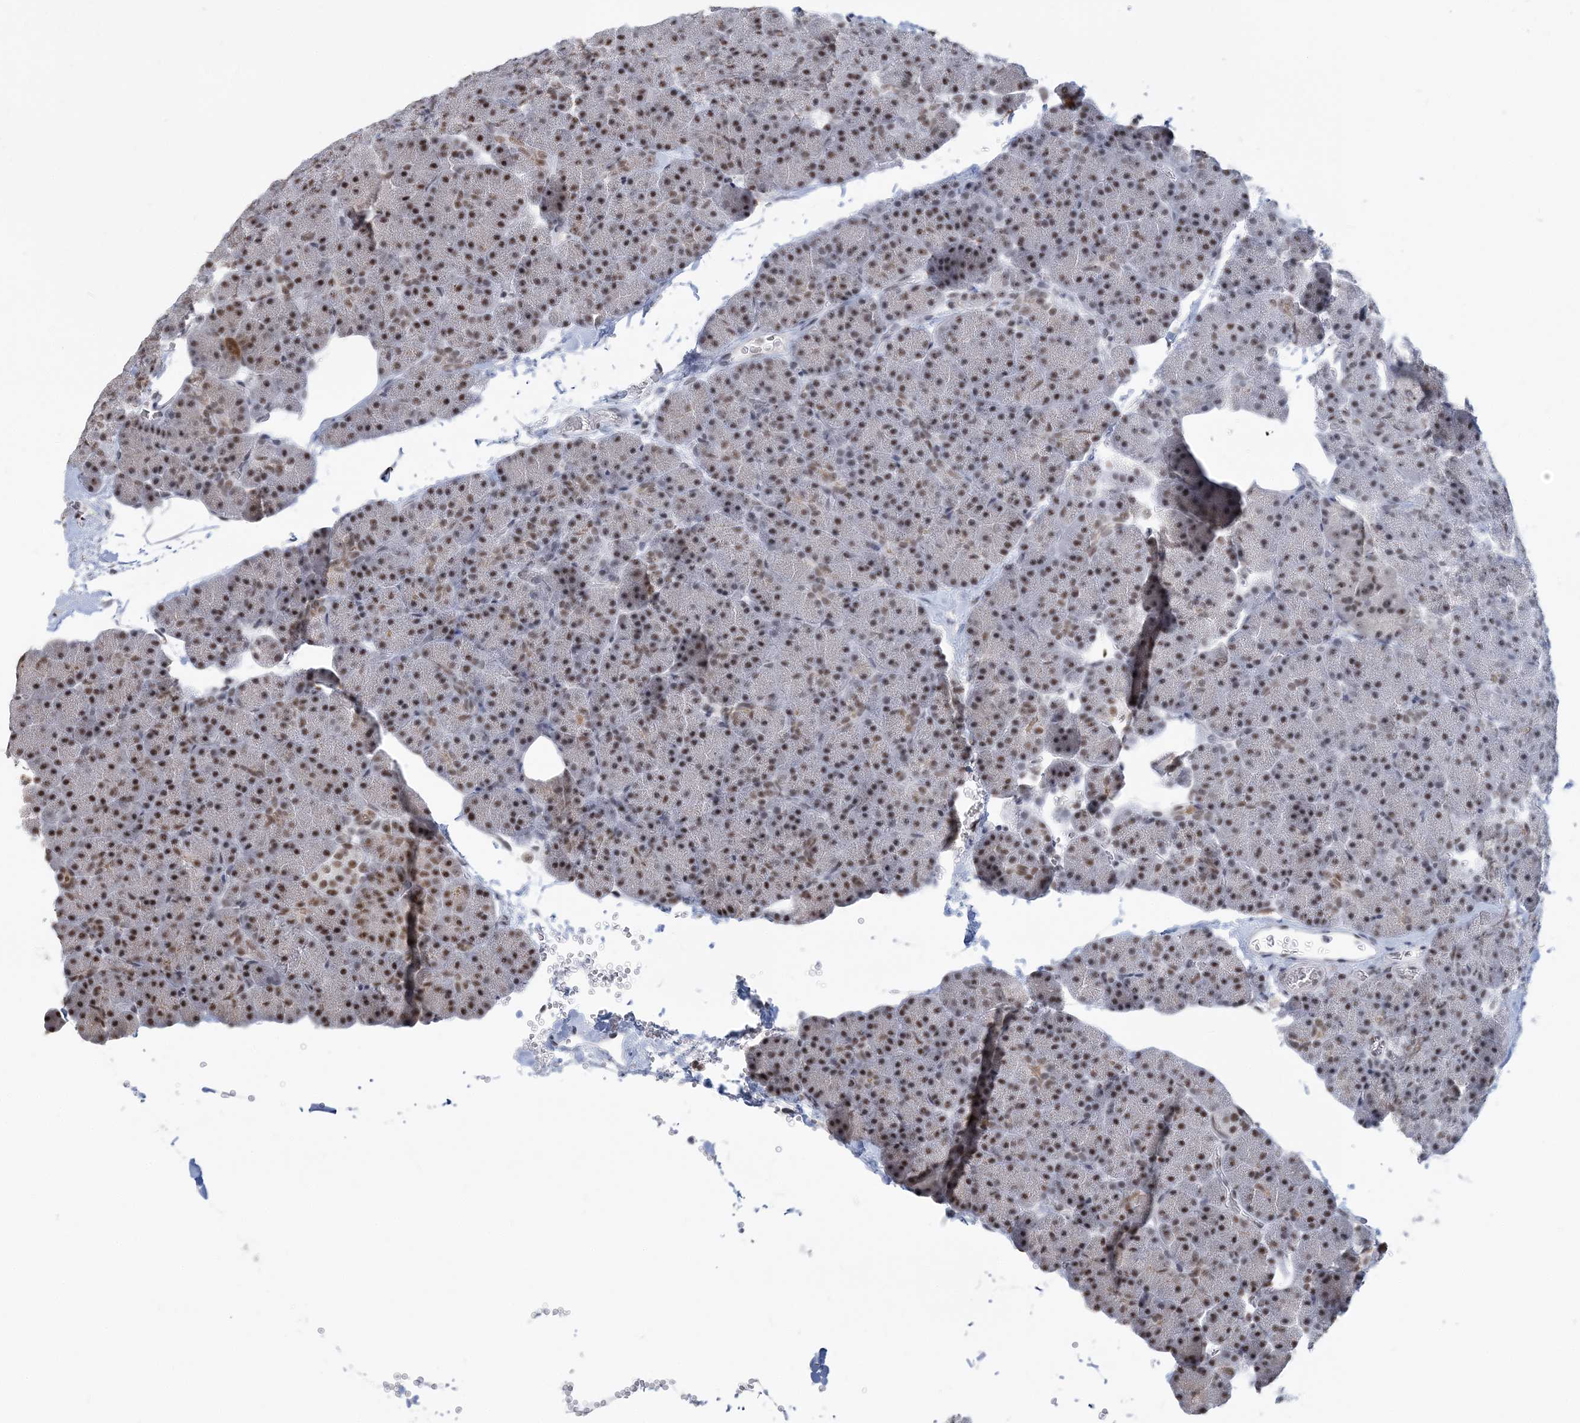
{"staining": {"intensity": "strong", "quantity": ">75%", "location": "cytoplasmic/membranous,nuclear"}, "tissue": "pancreas", "cell_type": "Exocrine glandular cells", "image_type": "normal", "snomed": [{"axis": "morphology", "description": "Normal tissue, NOS"}, {"axis": "morphology", "description": "Carcinoid, malignant, NOS"}, {"axis": "topography", "description": "Pancreas"}], "caption": "Benign pancreas was stained to show a protein in brown. There is high levels of strong cytoplasmic/membranous,nuclear positivity in about >75% of exocrine glandular cells. (DAB = brown stain, brightfield microscopy at high magnification).", "gene": "PLRG1", "patient": {"sex": "female", "age": 35}}